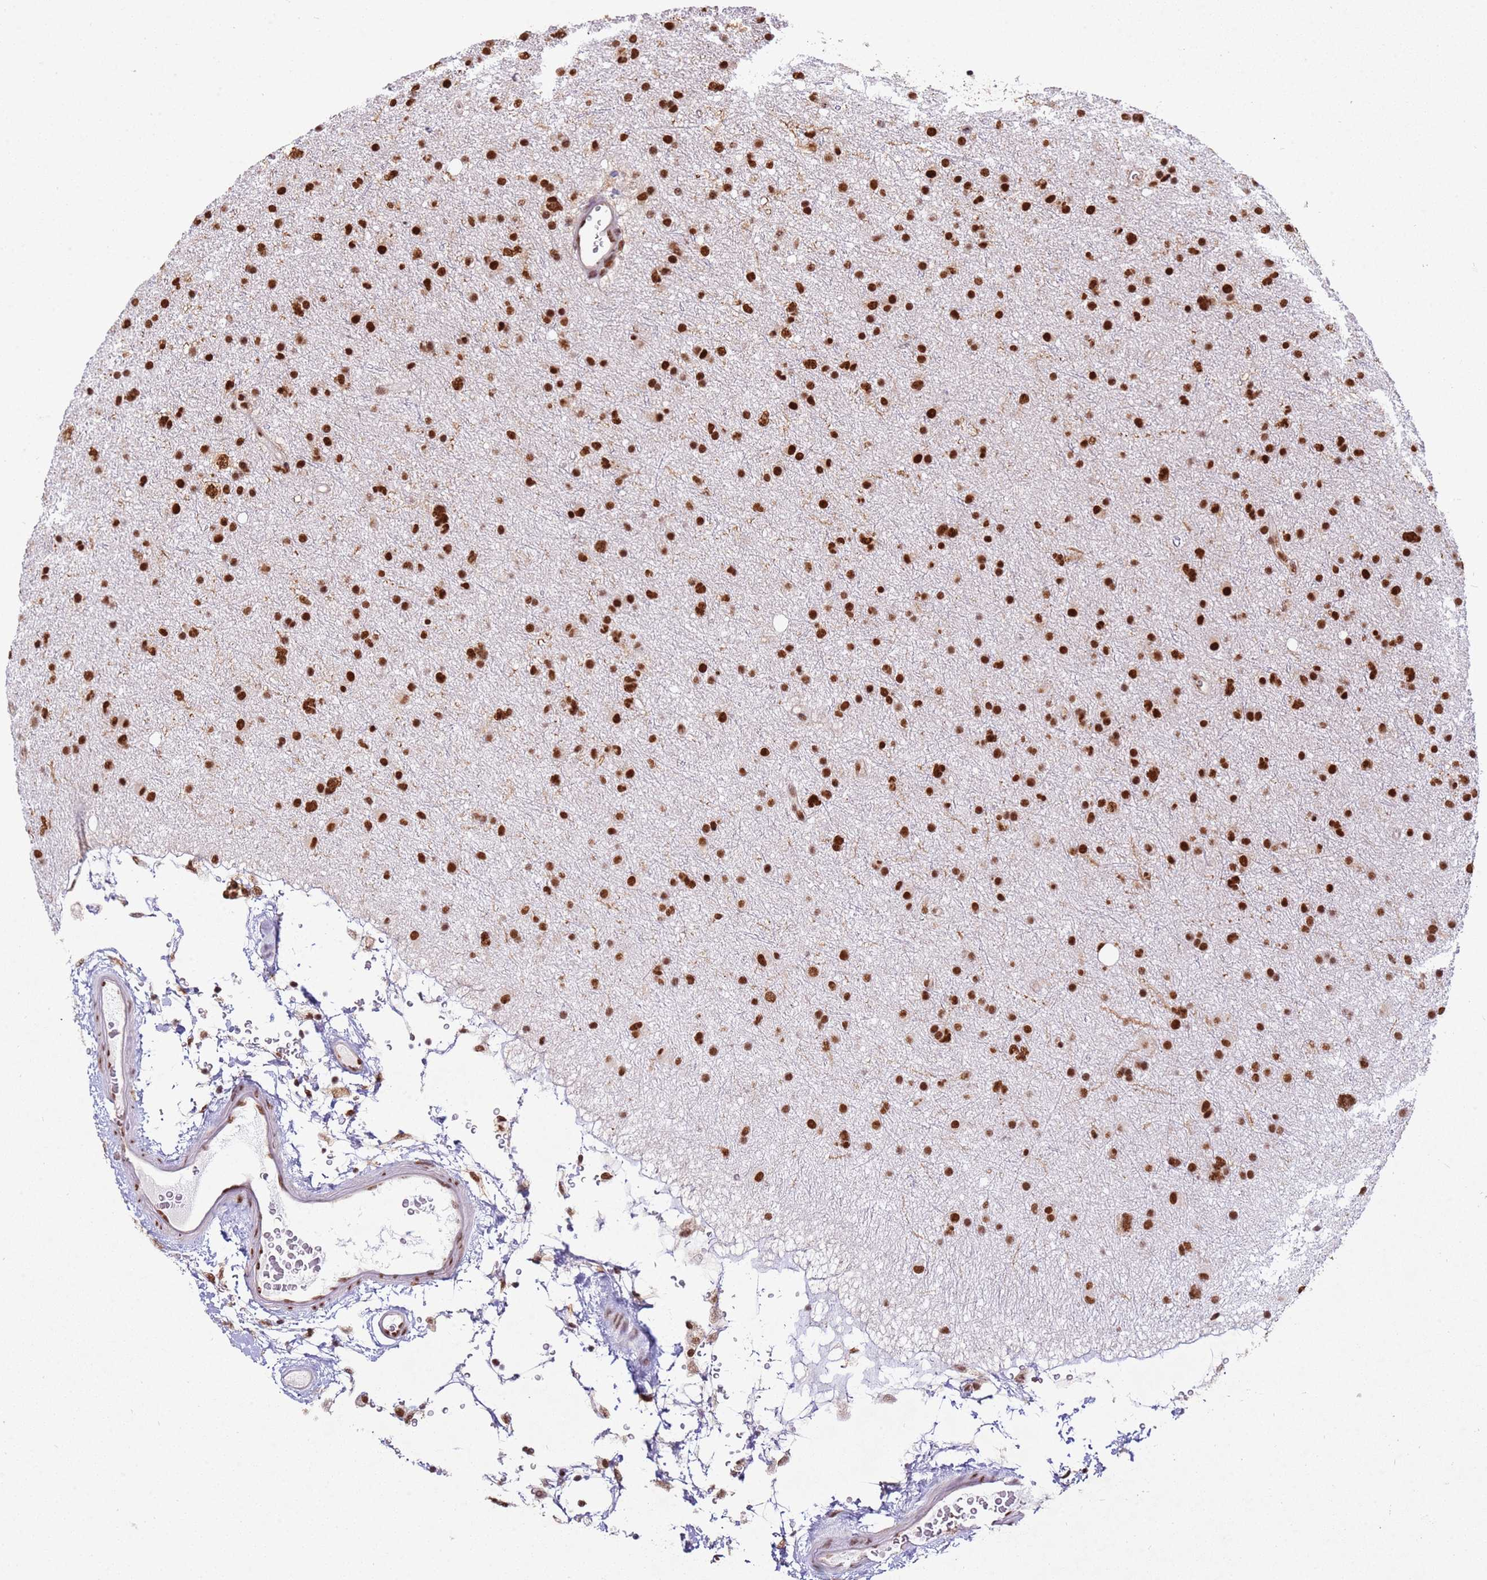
{"staining": {"intensity": "strong", "quantity": ">75%", "location": "nuclear"}, "tissue": "glioma", "cell_type": "Tumor cells", "image_type": "cancer", "snomed": [{"axis": "morphology", "description": "Glioma, malignant, Low grade"}, {"axis": "topography", "description": "Cerebral cortex"}], "caption": "The micrograph shows immunohistochemical staining of glioma. There is strong nuclear expression is identified in approximately >75% of tumor cells.", "gene": "ESF1", "patient": {"sex": "female", "age": 39}}